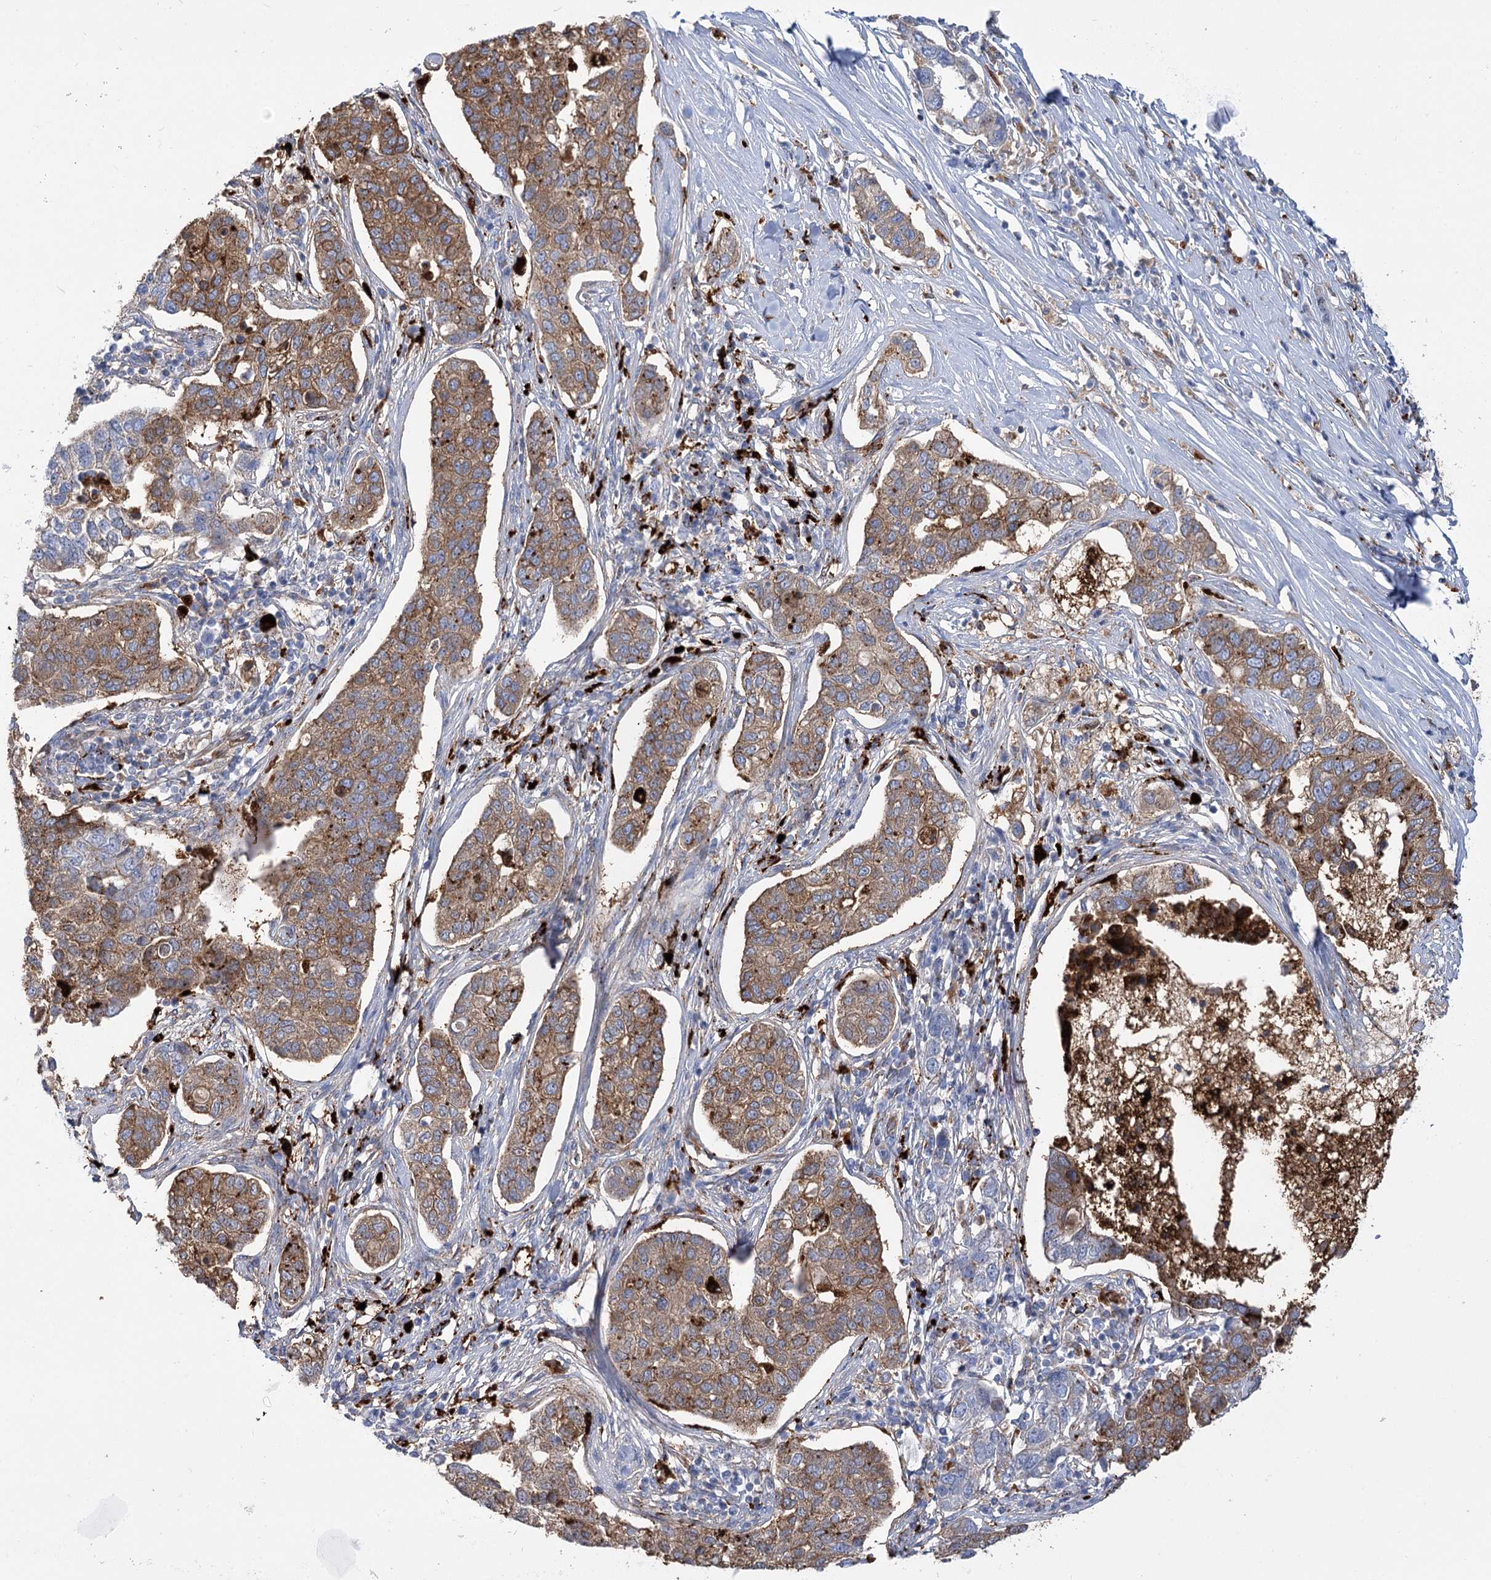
{"staining": {"intensity": "weak", "quantity": "25%-75%", "location": "cytoplasmic/membranous"}, "tissue": "pancreatic cancer", "cell_type": "Tumor cells", "image_type": "cancer", "snomed": [{"axis": "morphology", "description": "Adenocarcinoma, NOS"}, {"axis": "topography", "description": "Pancreas"}], "caption": "Immunohistochemistry photomicrograph of neoplastic tissue: human adenocarcinoma (pancreatic) stained using immunohistochemistry exhibits low levels of weak protein expression localized specifically in the cytoplasmic/membranous of tumor cells, appearing as a cytoplasmic/membranous brown color.", "gene": "GUSB", "patient": {"sex": "female", "age": 61}}